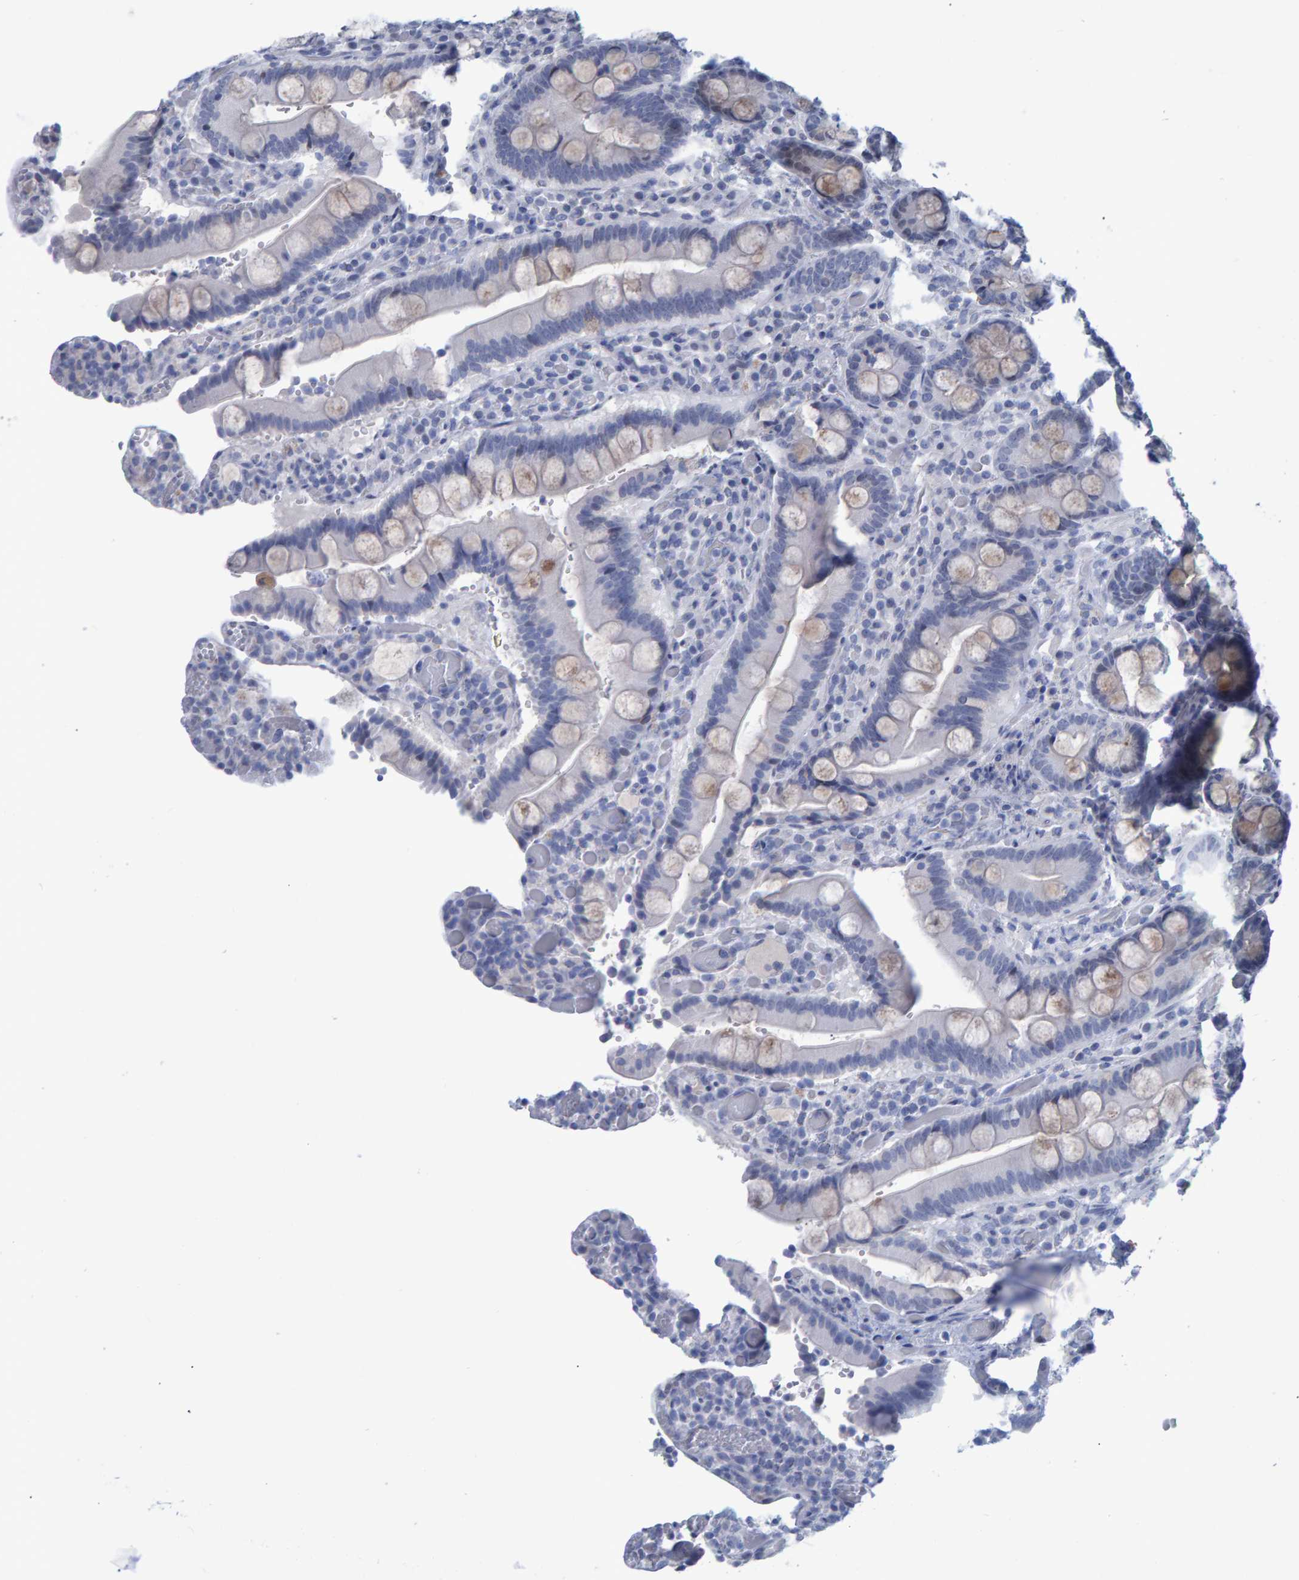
{"staining": {"intensity": "weak", "quantity": "<25%", "location": "cytoplasmic/membranous"}, "tissue": "duodenum", "cell_type": "Glandular cells", "image_type": "normal", "snomed": [{"axis": "morphology", "description": "Normal tissue, NOS"}, {"axis": "topography", "description": "Small intestine, NOS"}], "caption": "This is an immunohistochemistry (IHC) image of unremarkable human duodenum. There is no positivity in glandular cells.", "gene": "PROCA1", "patient": {"sex": "female", "age": 71}}